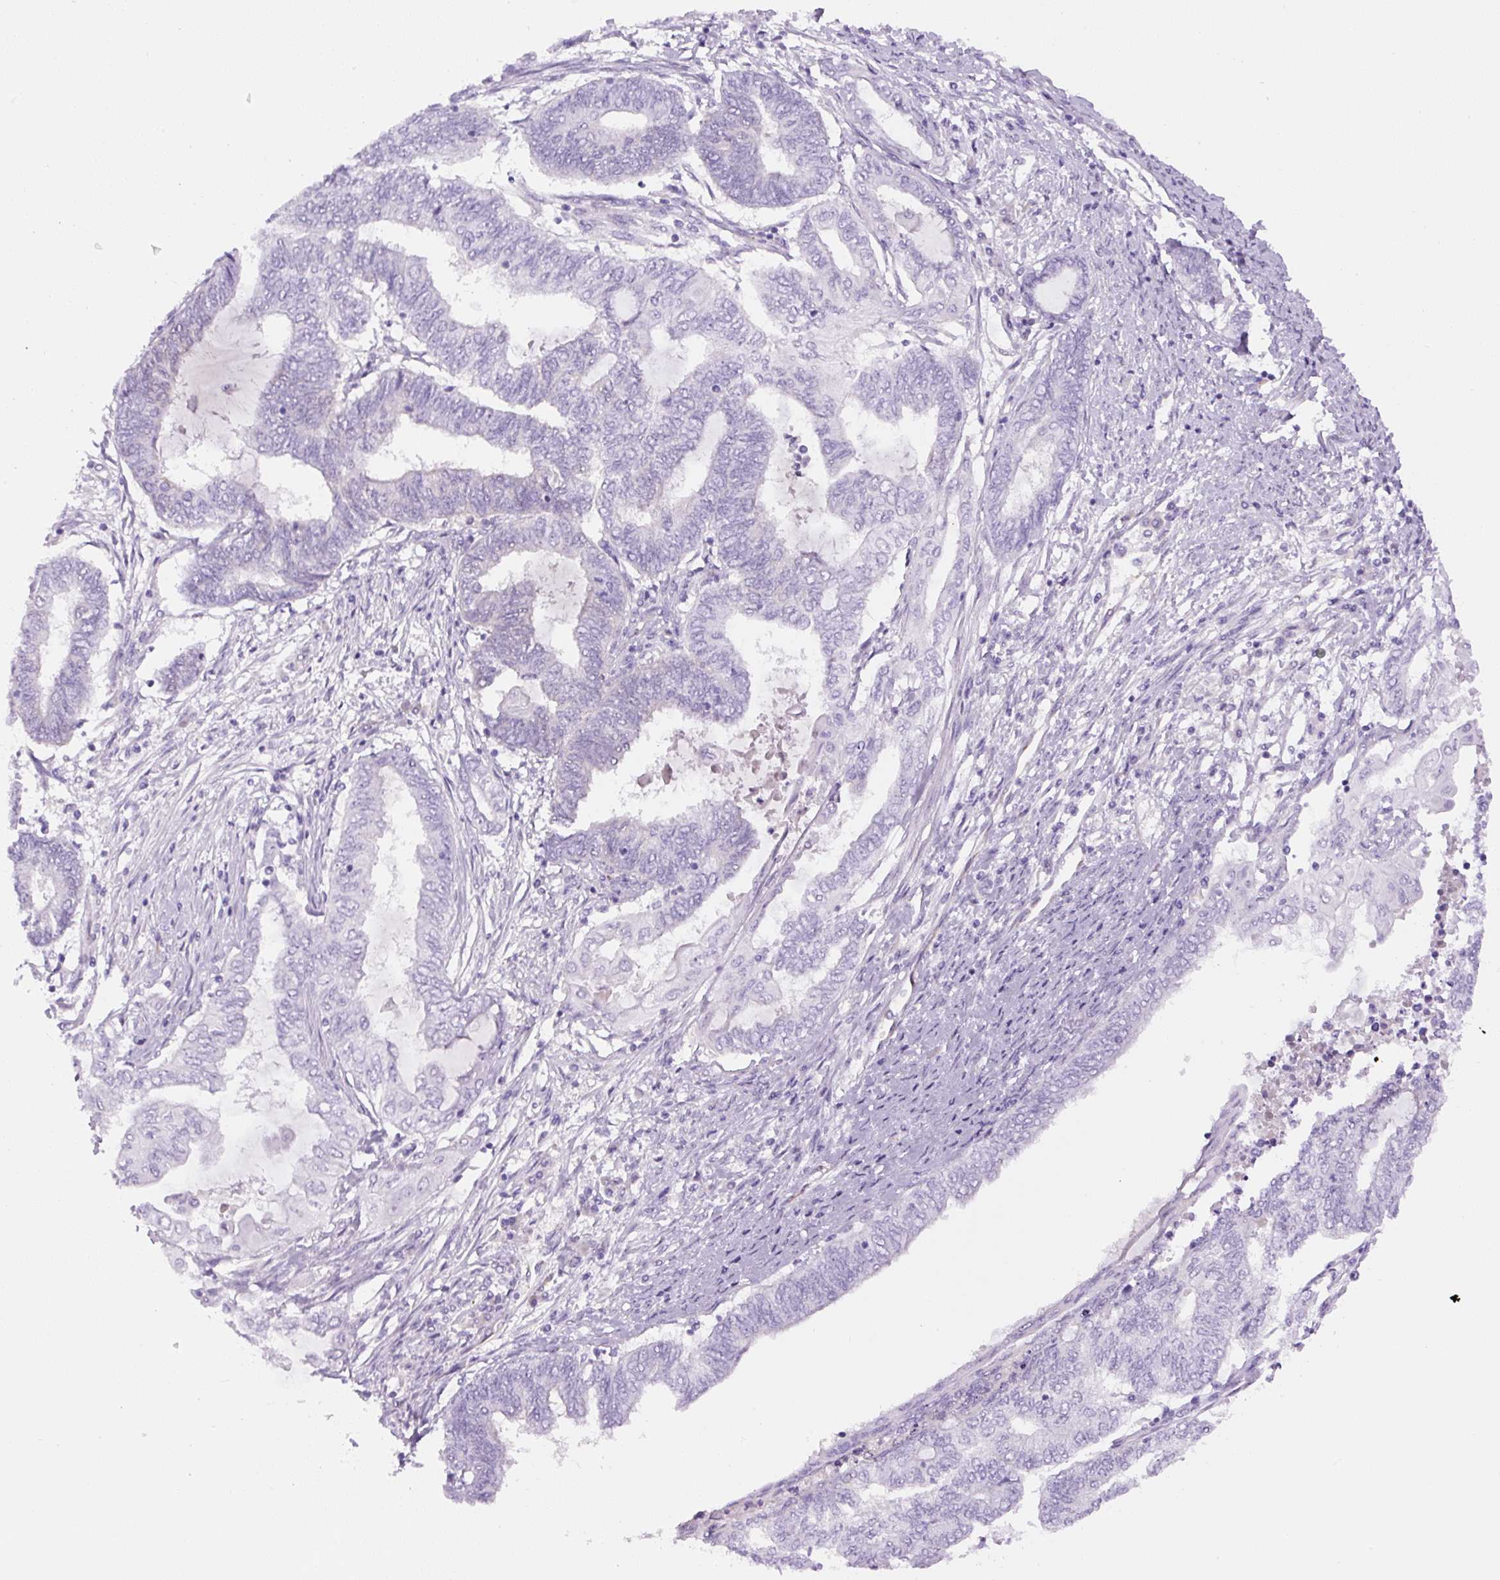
{"staining": {"intensity": "negative", "quantity": "none", "location": "none"}, "tissue": "endometrial cancer", "cell_type": "Tumor cells", "image_type": "cancer", "snomed": [{"axis": "morphology", "description": "Adenocarcinoma, NOS"}, {"axis": "topography", "description": "Uterus"}, {"axis": "topography", "description": "Endometrium"}], "caption": "Tumor cells are negative for brown protein staining in adenocarcinoma (endometrial).", "gene": "RSPO4", "patient": {"sex": "female", "age": 70}}